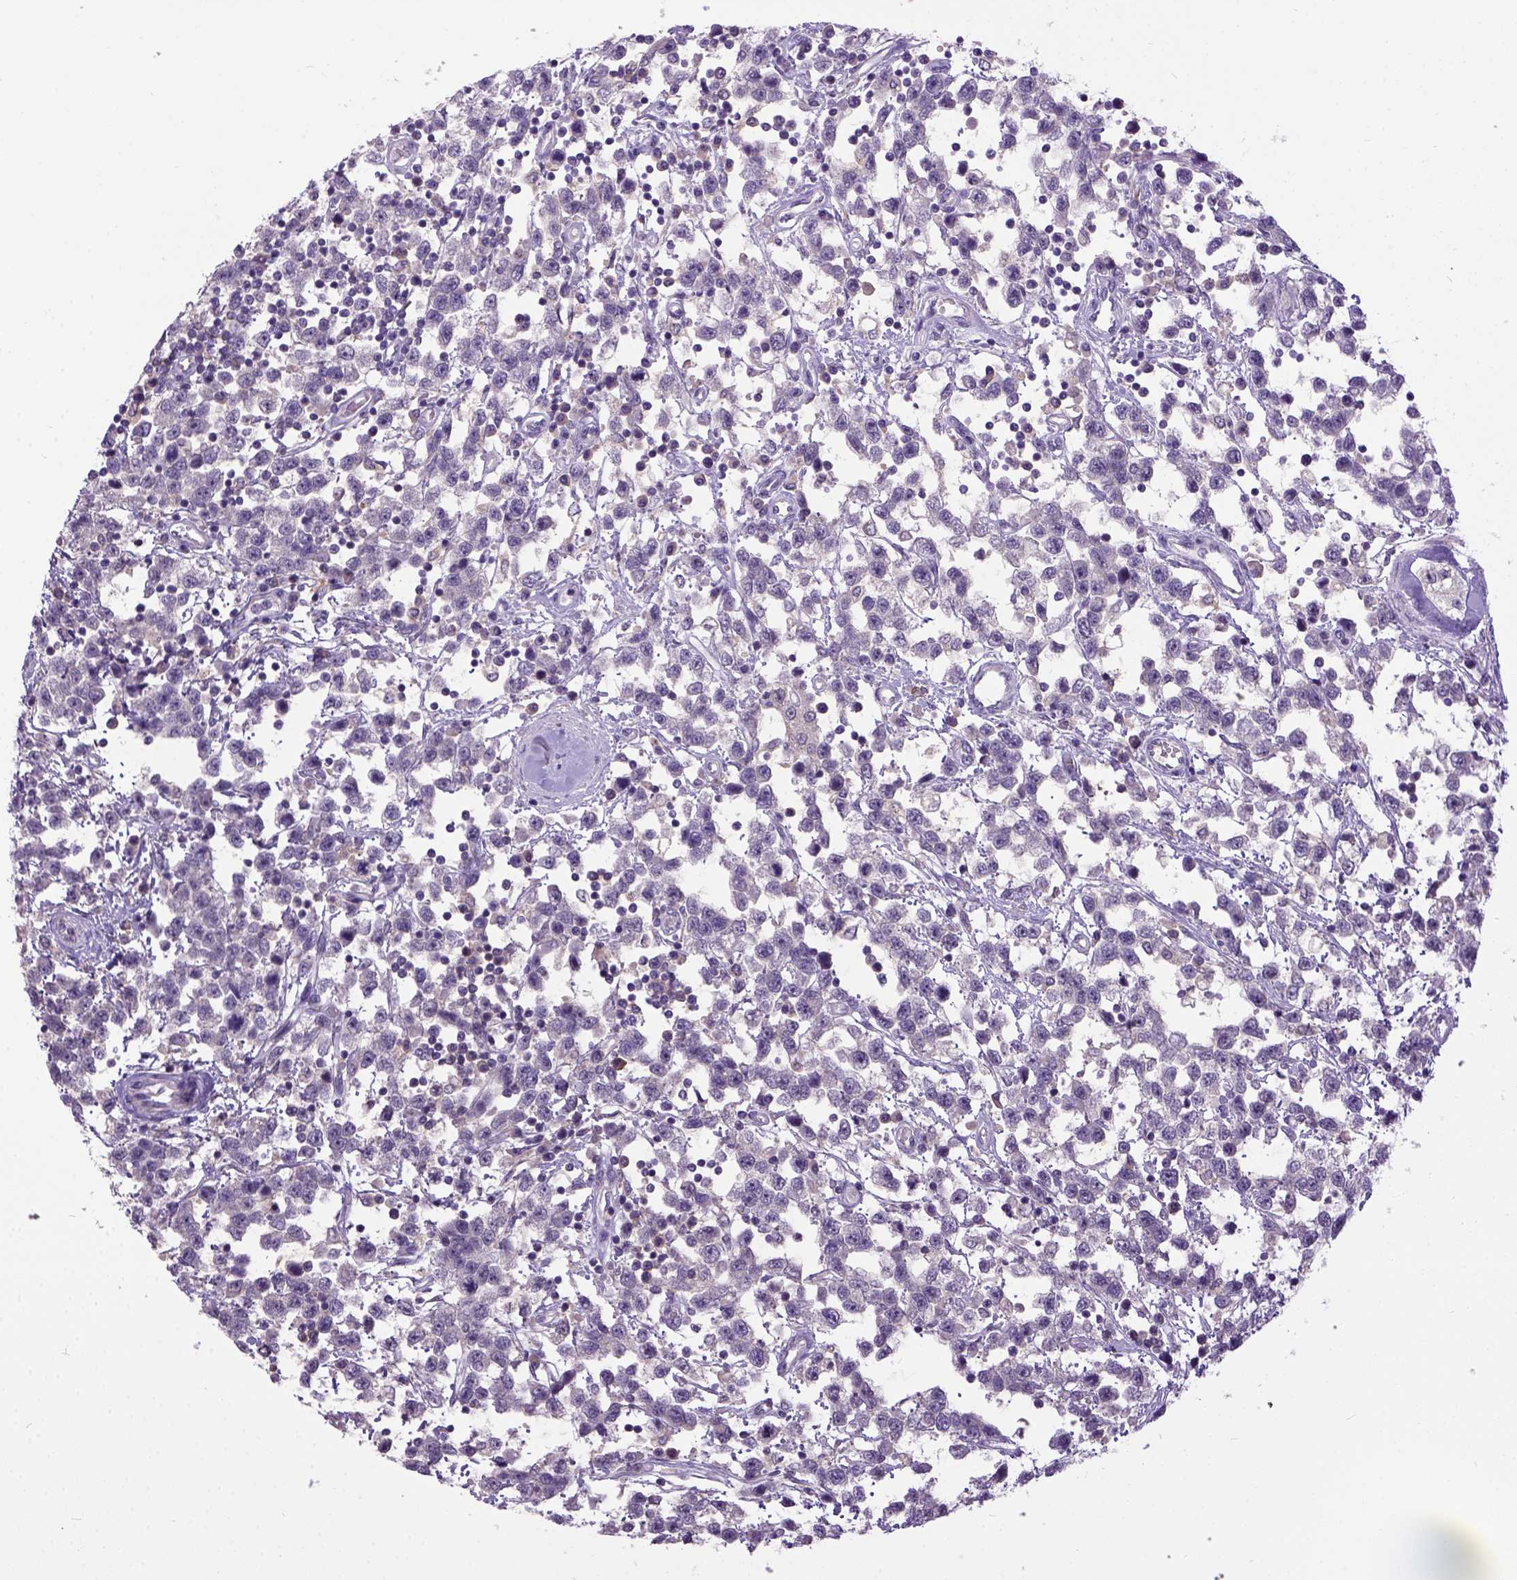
{"staining": {"intensity": "negative", "quantity": "none", "location": "none"}, "tissue": "testis cancer", "cell_type": "Tumor cells", "image_type": "cancer", "snomed": [{"axis": "morphology", "description": "Seminoma, NOS"}, {"axis": "topography", "description": "Testis"}], "caption": "High power microscopy photomicrograph of an IHC photomicrograph of seminoma (testis), revealing no significant positivity in tumor cells.", "gene": "NEK5", "patient": {"sex": "male", "age": 34}}